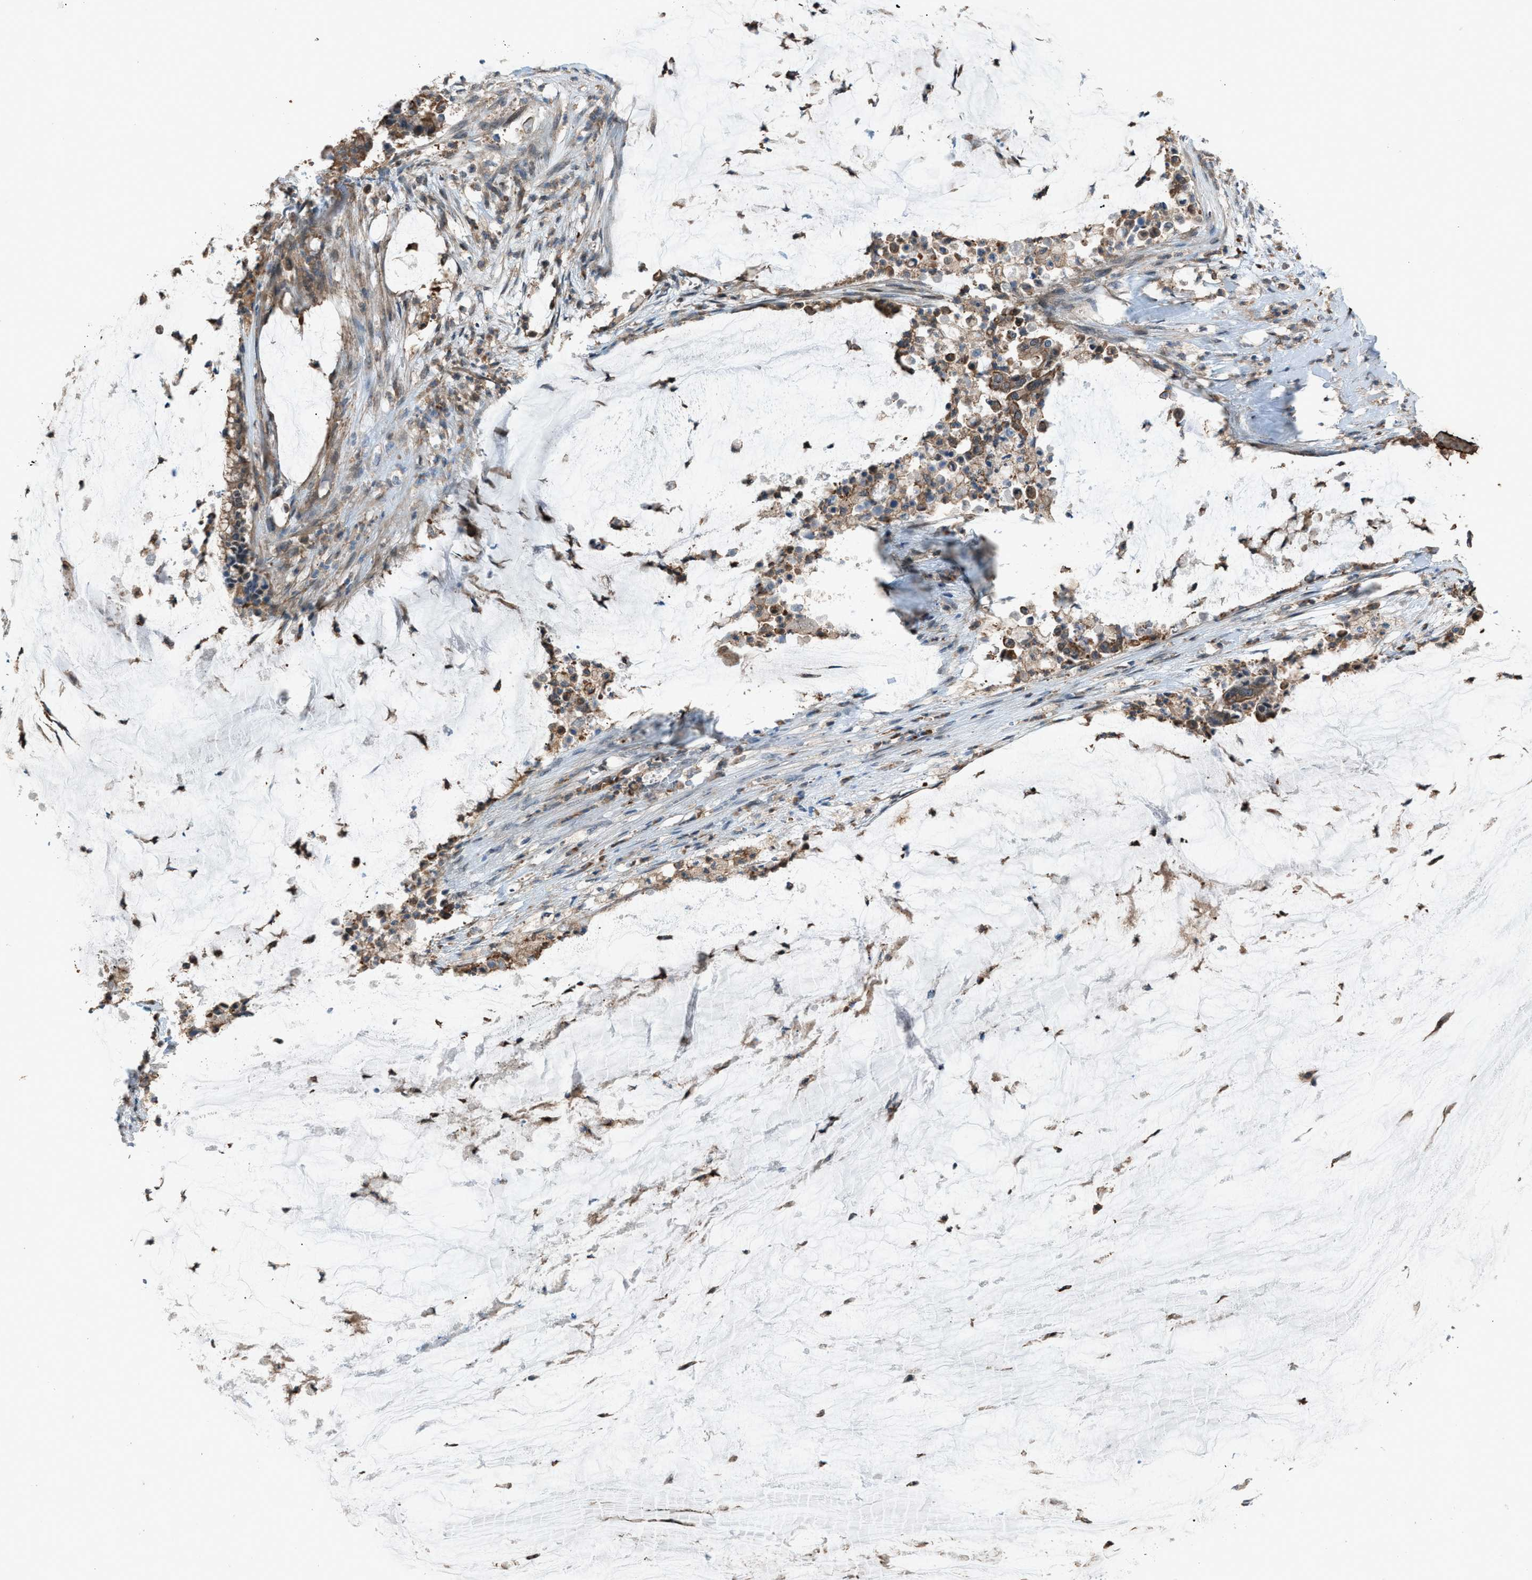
{"staining": {"intensity": "strong", "quantity": "25%-75%", "location": "cytoplasmic/membranous"}, "tissue": "pancreatic cancer", "cell_type": "Tumor cells", "image_type": "cancer", "snomed": [{"axis": "morphology", "description": "Adenocarcinoma, NOS"}, {"axis": "topography", "description": "Pancreas"}], "caption": "This histopathology image reveals IHC staining of pancreatic adenocarcinoma, with high strong cytoplasmic/membranous staining in about 25%-75% of tumor cells.", "gene": "DYRK1A", "patient": {"sex": "male", "age": 41}}